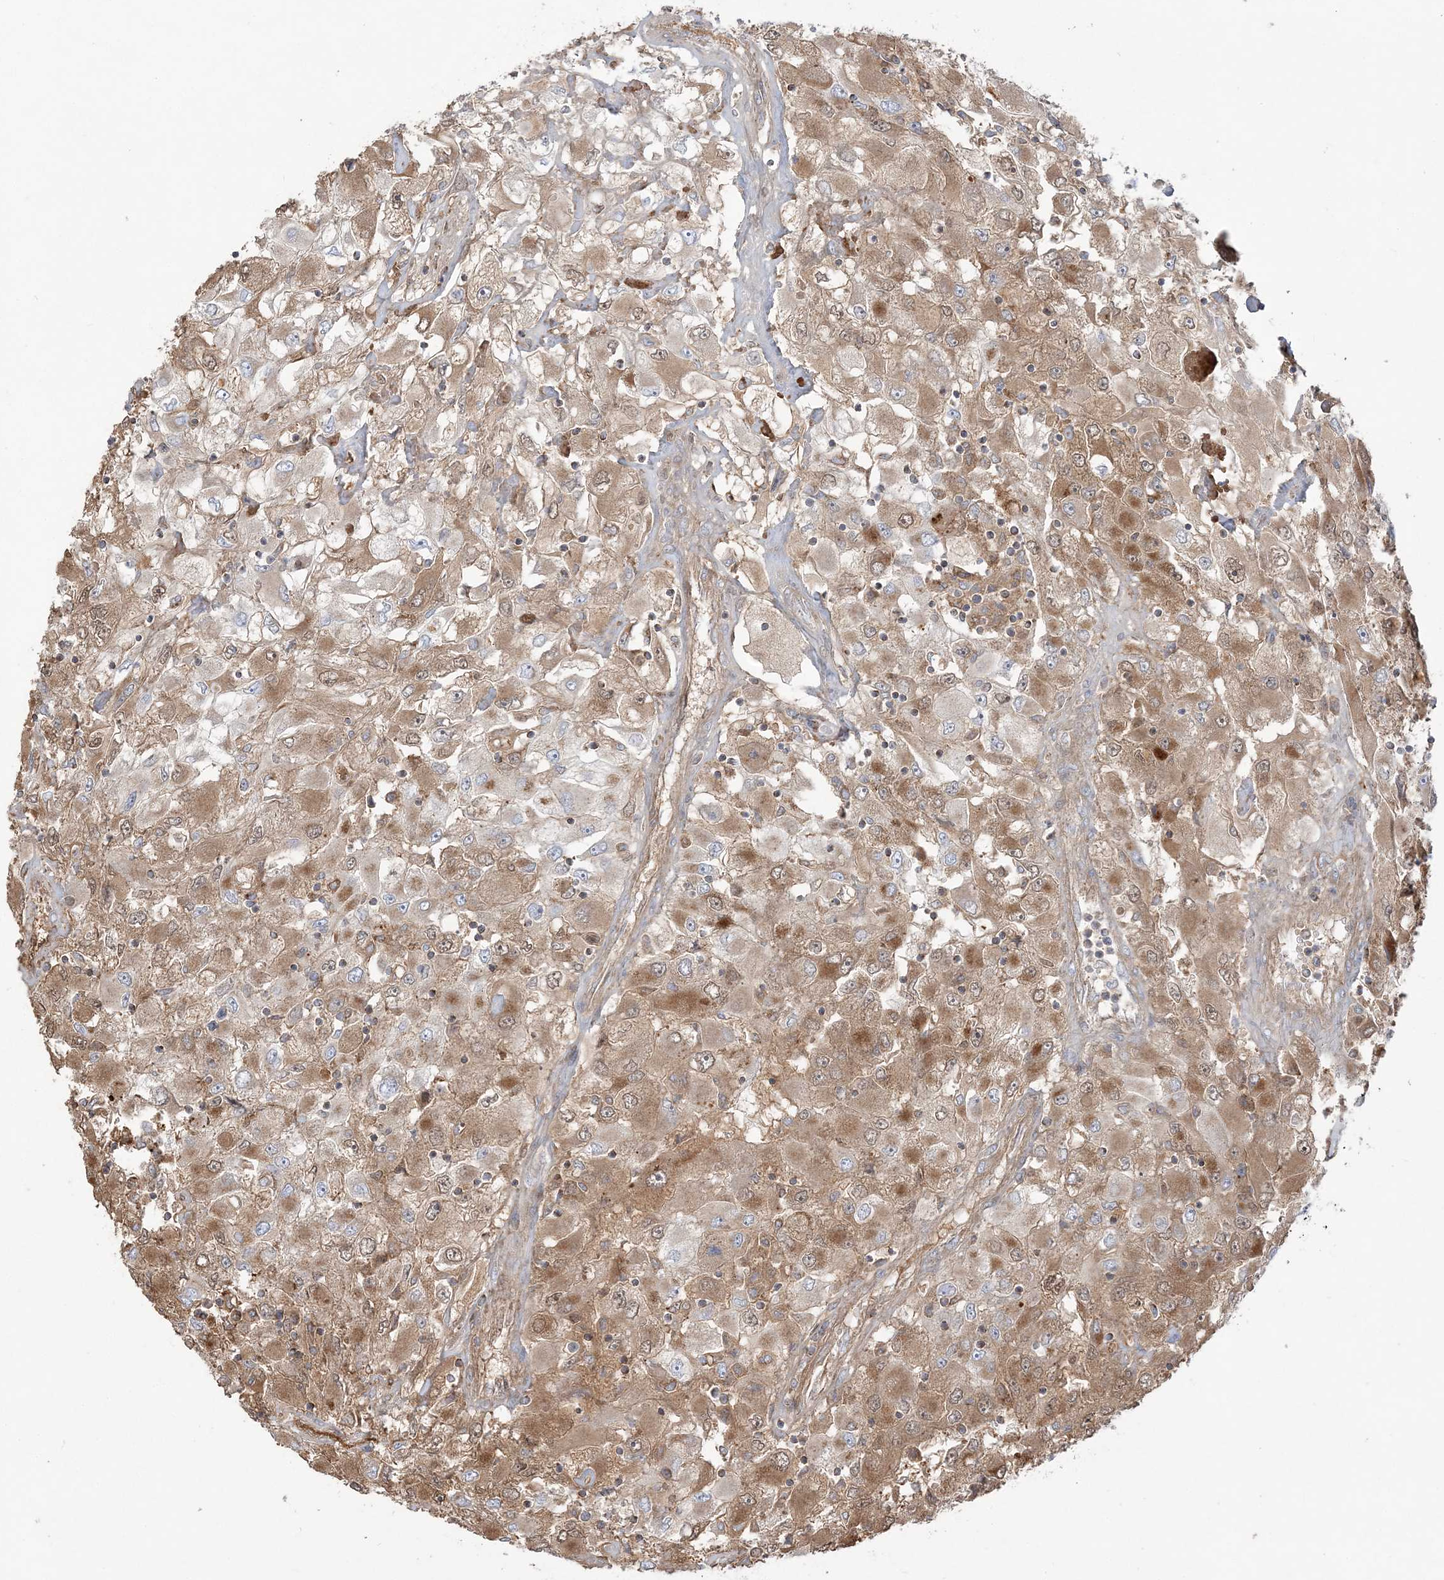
{"staining": {"intensity": "moderate", "quantity": ">75%", "location": "cytoplasmic/membranous"}, "tissue": "renal cancer", "cell_type": "Tumor cells", "image_type": "cancer", "snomed": [{"axis": "morphology", "description": "Adenocarcinoma, NOS"}, {"axis": "topography", "description": "Kidney"}], "caption": "A brown stain labels moderate cytoplasmic/membranous expression of a protein in renal cancer (adenocarcinoma) tumor cells.", "gene": "SCLT1", "patient": {"sex": "female", "age": 52}}